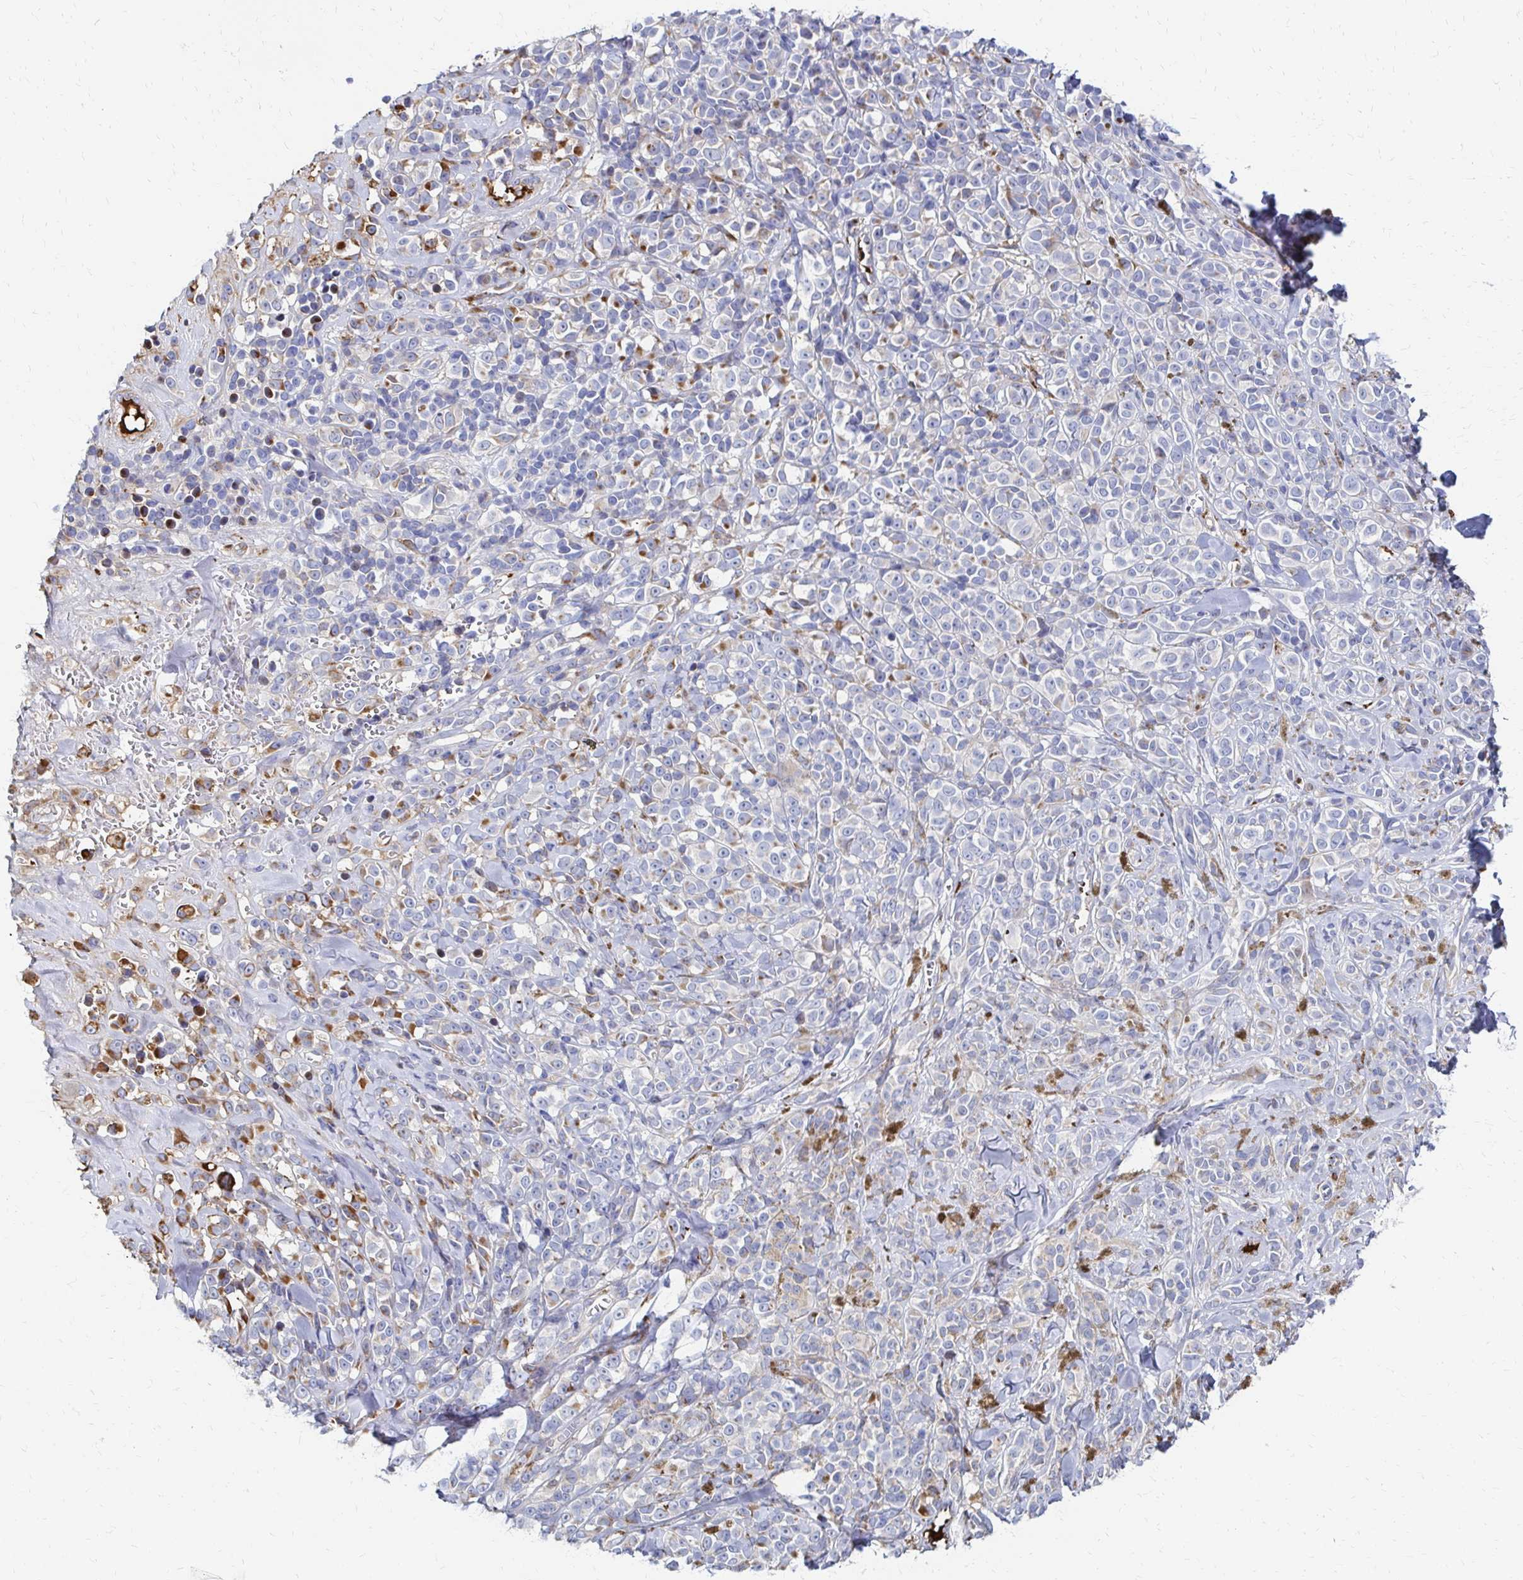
{"staining": {"intensity": "negative", "quantity": "none", "location": "none"}, "tissue": "melanoma", "cell_type": "Tumor cells", "image_type": "cancer", "snomed": [{"axis": "morphology", "description": "Malignant melanoma, NOS"}, {"axis": "topography", "description": "Skin"}], "caption": "The micrograph exhibits no staining of tumor cells in malignant melanoma.", "gene": "MAN1A1", "patient": {"sex": "male", "age": 85}}